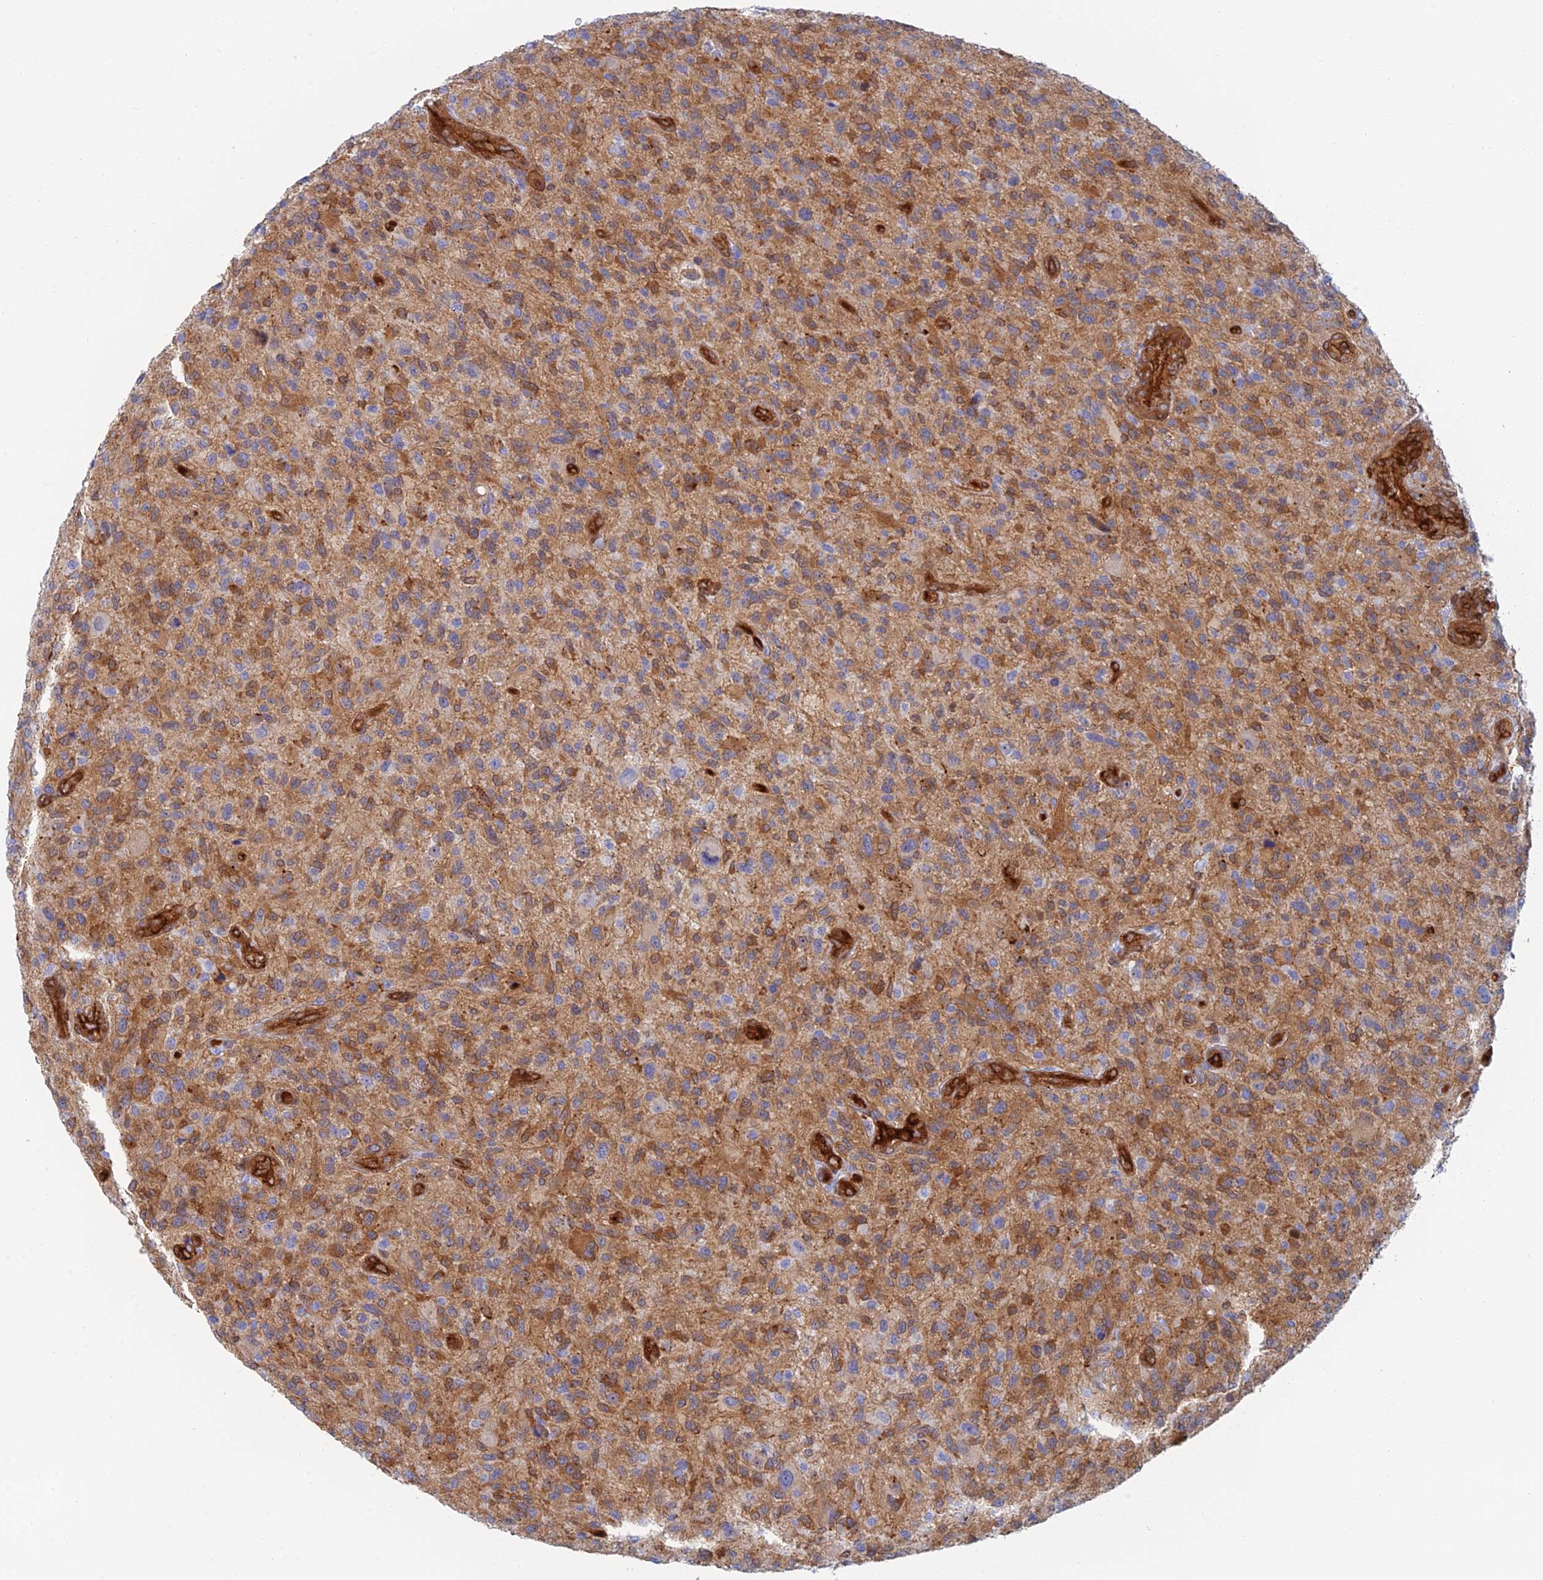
{"staining": {"intensity": "moderate", "quantity": "25%-75%", "location": "cytoplasmic/membranous"}, "tissue": "glioma", "cell_type": "Tumor cells", "image_type": "cancer", "snomed": [{"axis": "morphology", "description": "Glioma, malignant, High grade"}, {"axis": "topography", "description": "Brain"}], "caption": "Protein analysis of glioma tissue reveals moderate cytoplasmic/membranous positivity in approximately 25%-75% of tumor cells.", "gene": "CRIP2", "patient": {"sex": "male", "age": 47}}